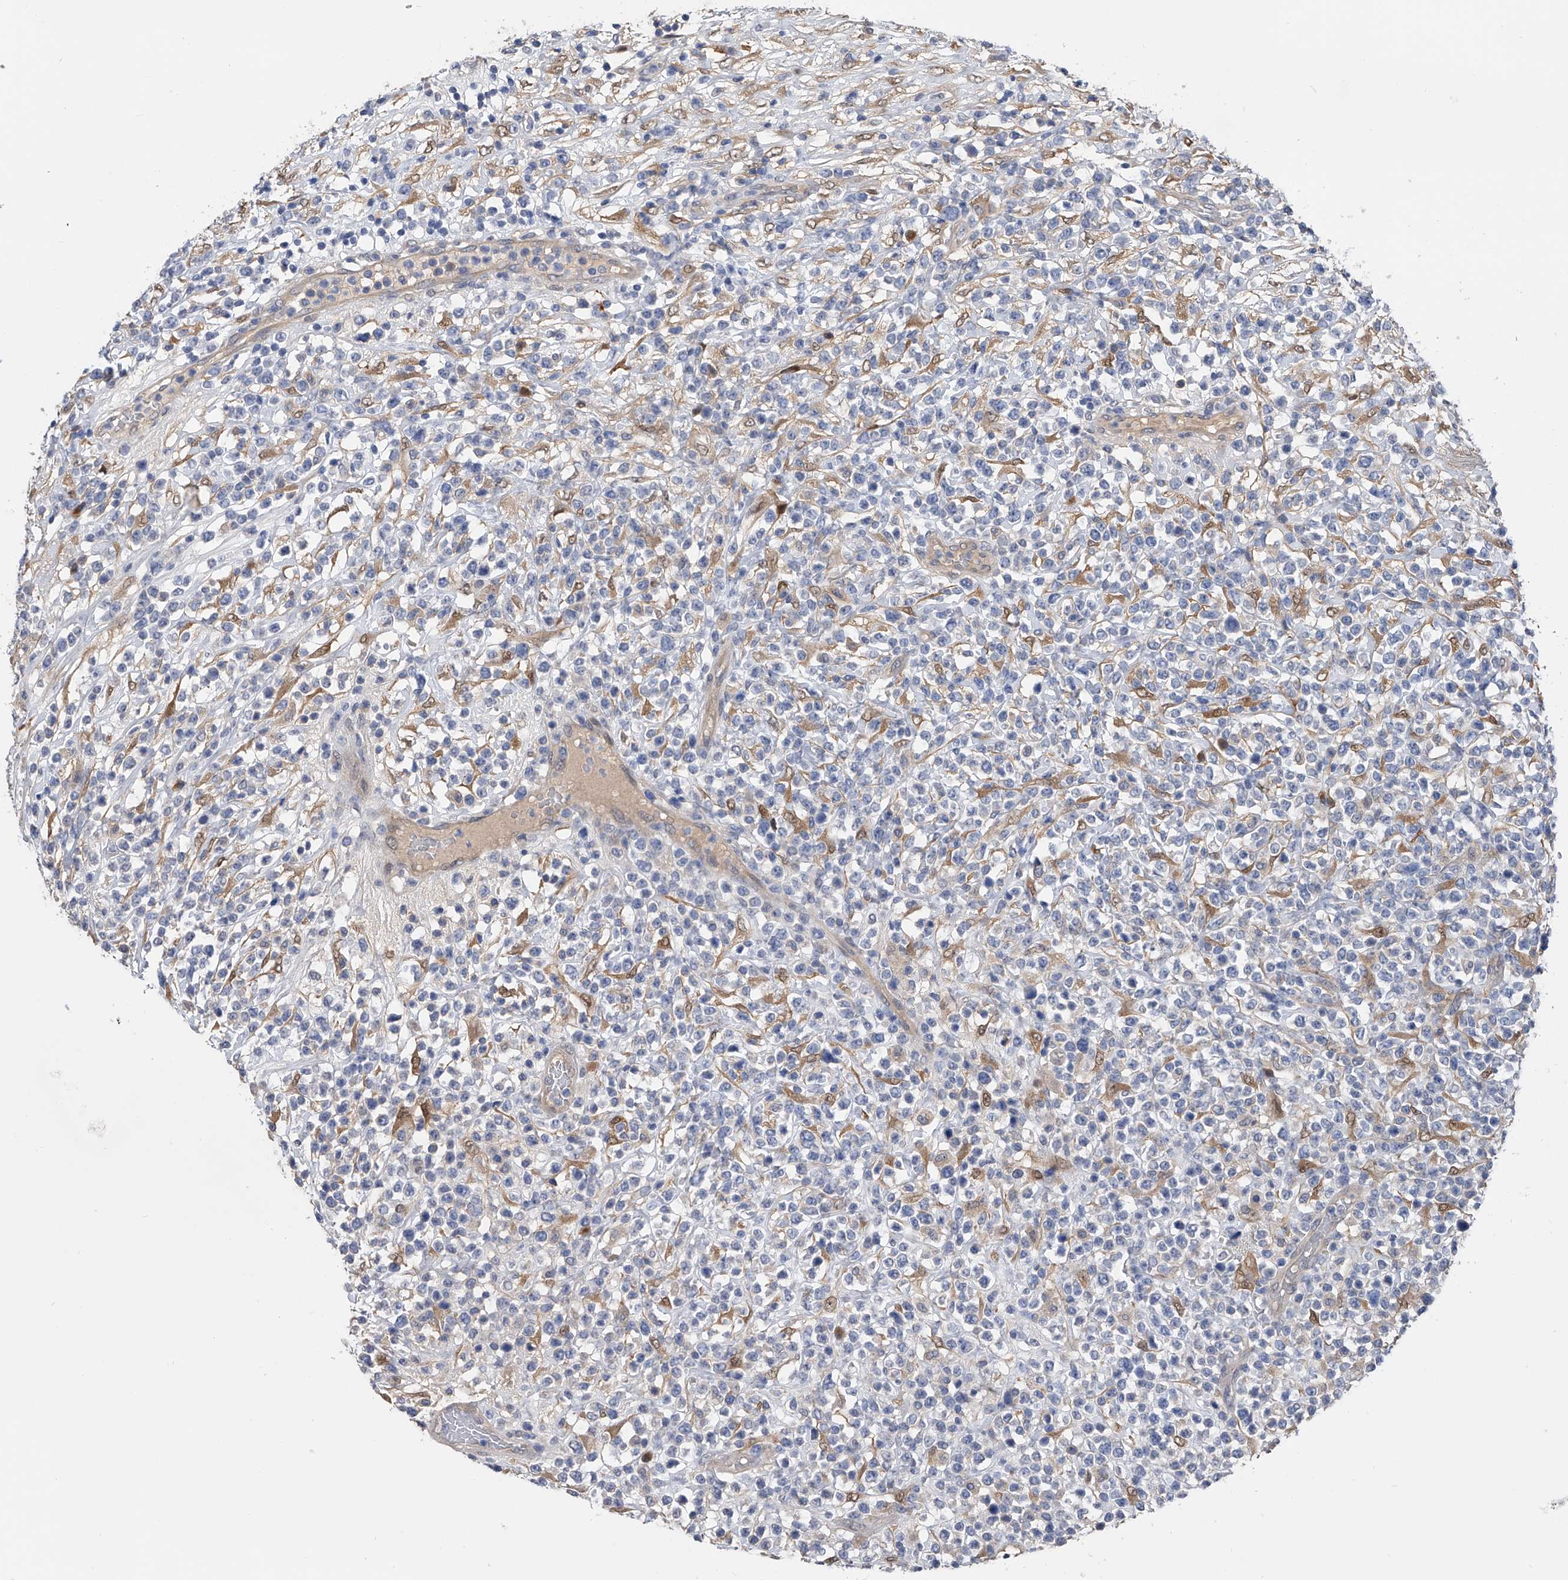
{"staining": {"intensity": "negative", "quantity": "none", "location": "none"}, "tissue": "lymphoma", "cell_type": "Tumor cells", "image_type": "cancer", "snomed": [{"axis": "morphology", "description": "Malignant lymphoma, non-Hodgkin's type, High grade"}, {"axis": "topography", "description": "Colon"}], "caption": "Immunohistochemistry image of neoplastic tissue: human lymphoma stained with DAB (3,3'-diaminobenzidine) demonstrates no significant protein positivity in tumor cells.", "gene": "PGM3", "patient": {"sex": "female", "age": 53}}